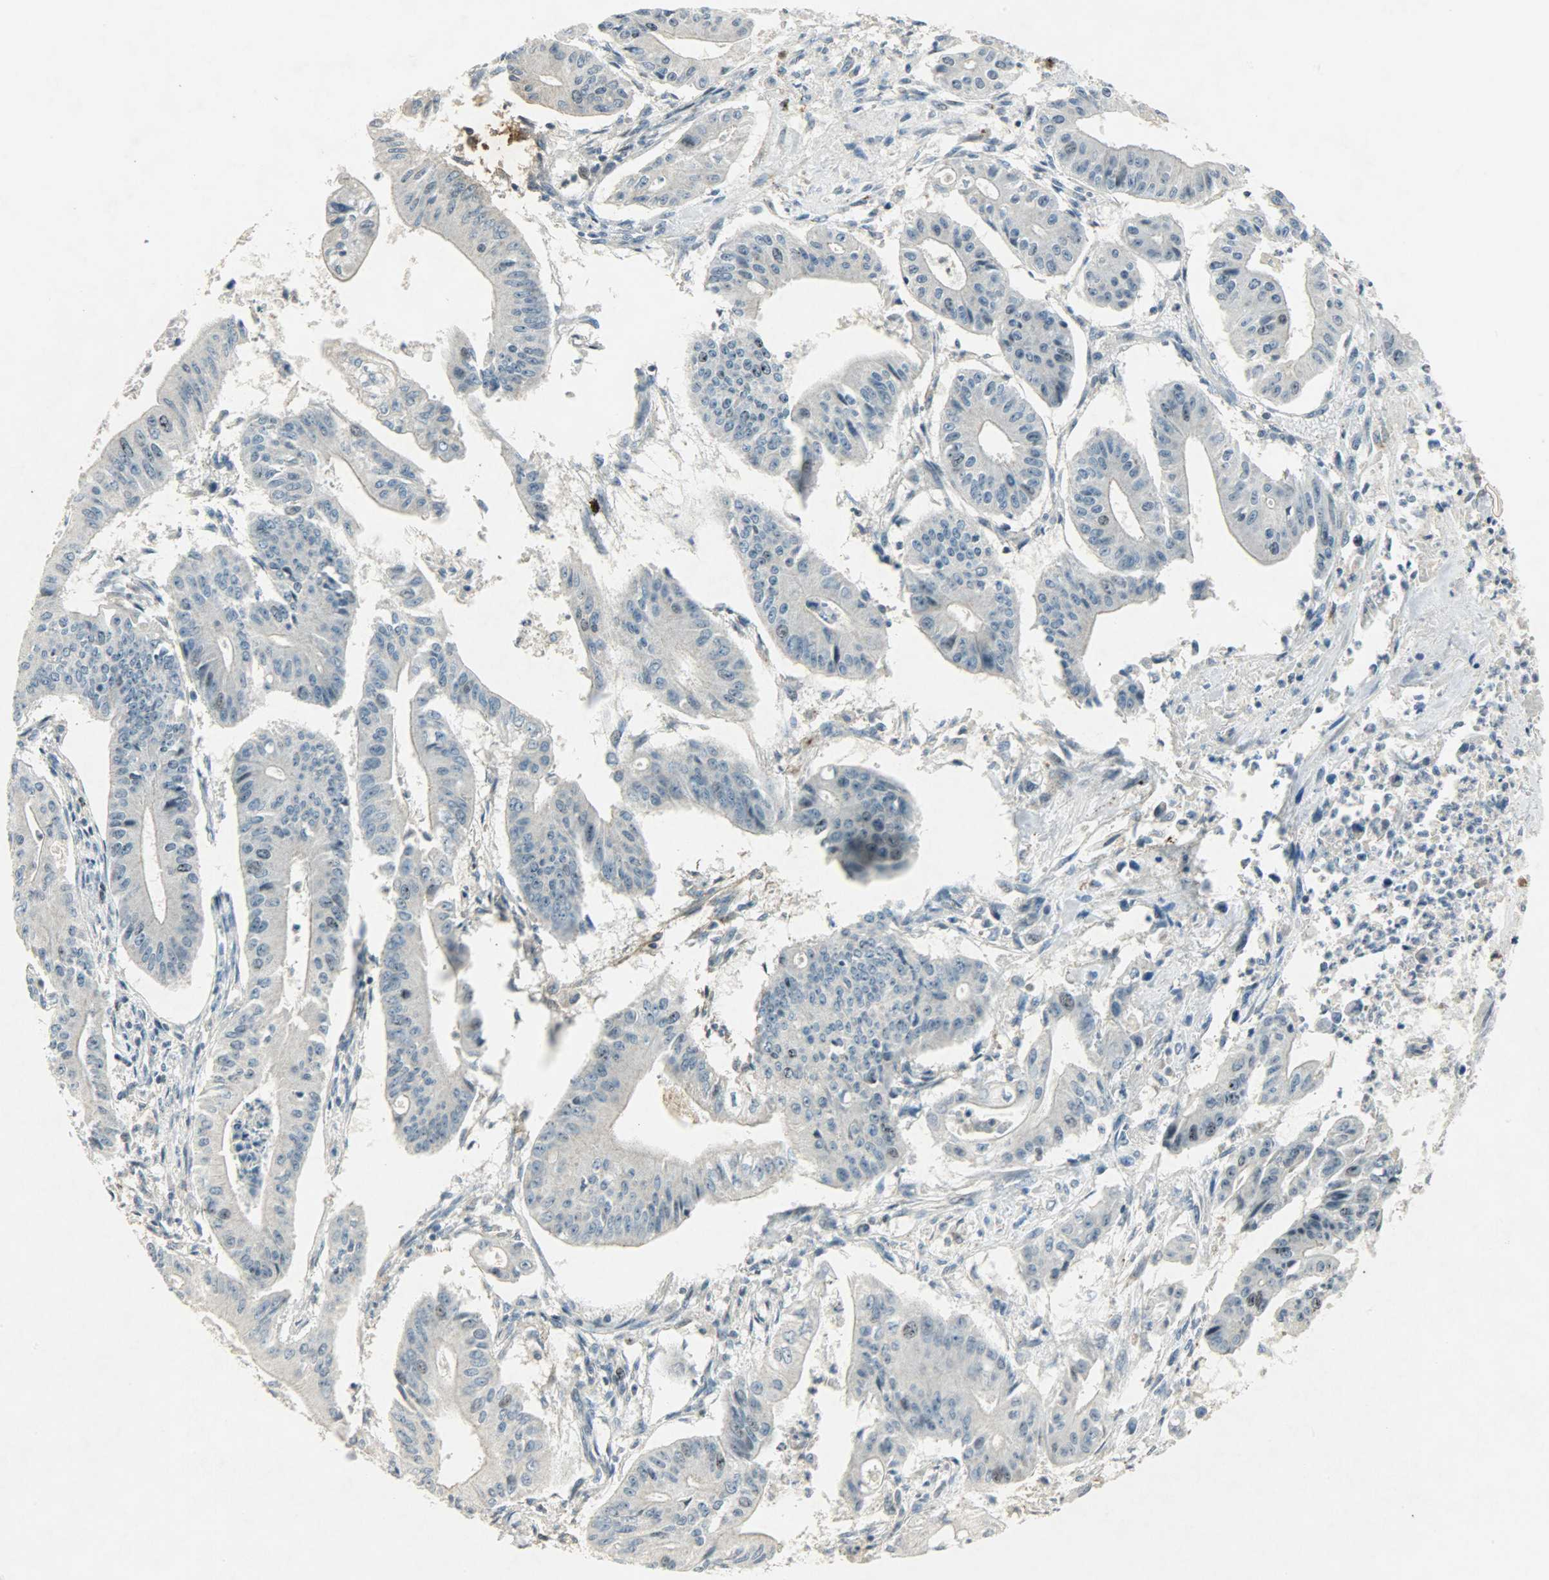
{"staining": {"intensity": "negative", "quantity": "none", "location": "none"}, "tissue": "pancreatic cancer", "cell_type": "Tumor cells", "image_type": "cancer", "snomed": [{"axis": "morphology", "description": "Normal tissue, NOS"}, {"axis": "topography", "description": "Lymph node"}], "caption": "Immunohistochemistry of pancreatic cancer demonstrates no expression in tumor cells. Nuclei are stained in blue.", "gene": "AURKB", "patient": {"sex": "male", "age": 62}}